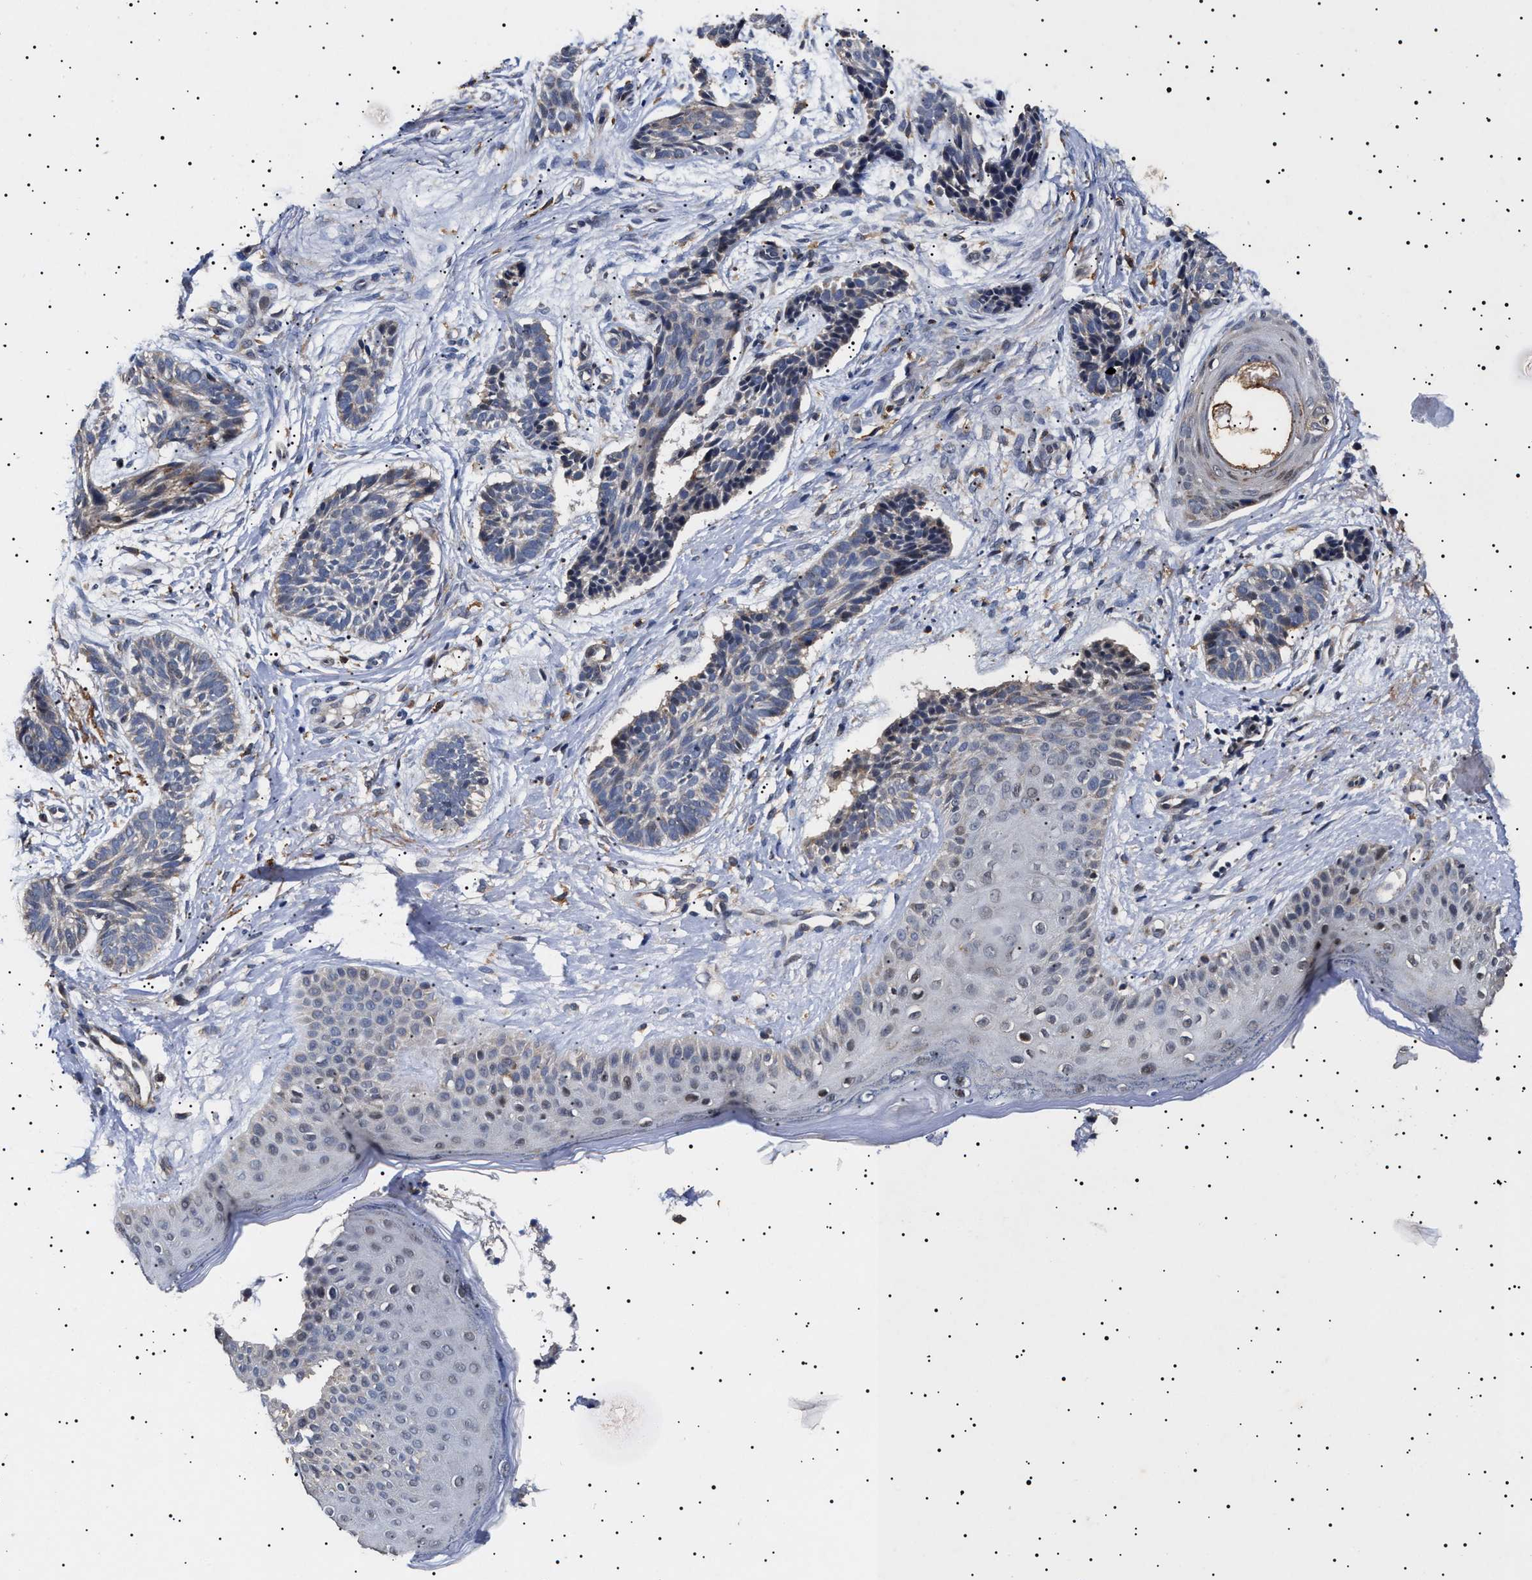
{"staining": {"intensity": "weak", "quantity": "<25%", "location": "cytoplasmic/membranous"}, "tissue": "skin cancer", "cell_type": "Tumor cells", "image_type": "cancer", "snomed": [{"axis": "morphology", "description": "Normal tissue, NOS"}, {"axis": "morphology", "description": "Basal cell carcinoma"}, {"axis": "topography", "description": "Skin"}], "caption": "Human basal cell carcinoma (skin) stained for a protein using IHC demonstrates no staining in tumor cells.", "gene": "RAB34", "patient": {"sex": "male", "age": 63}}